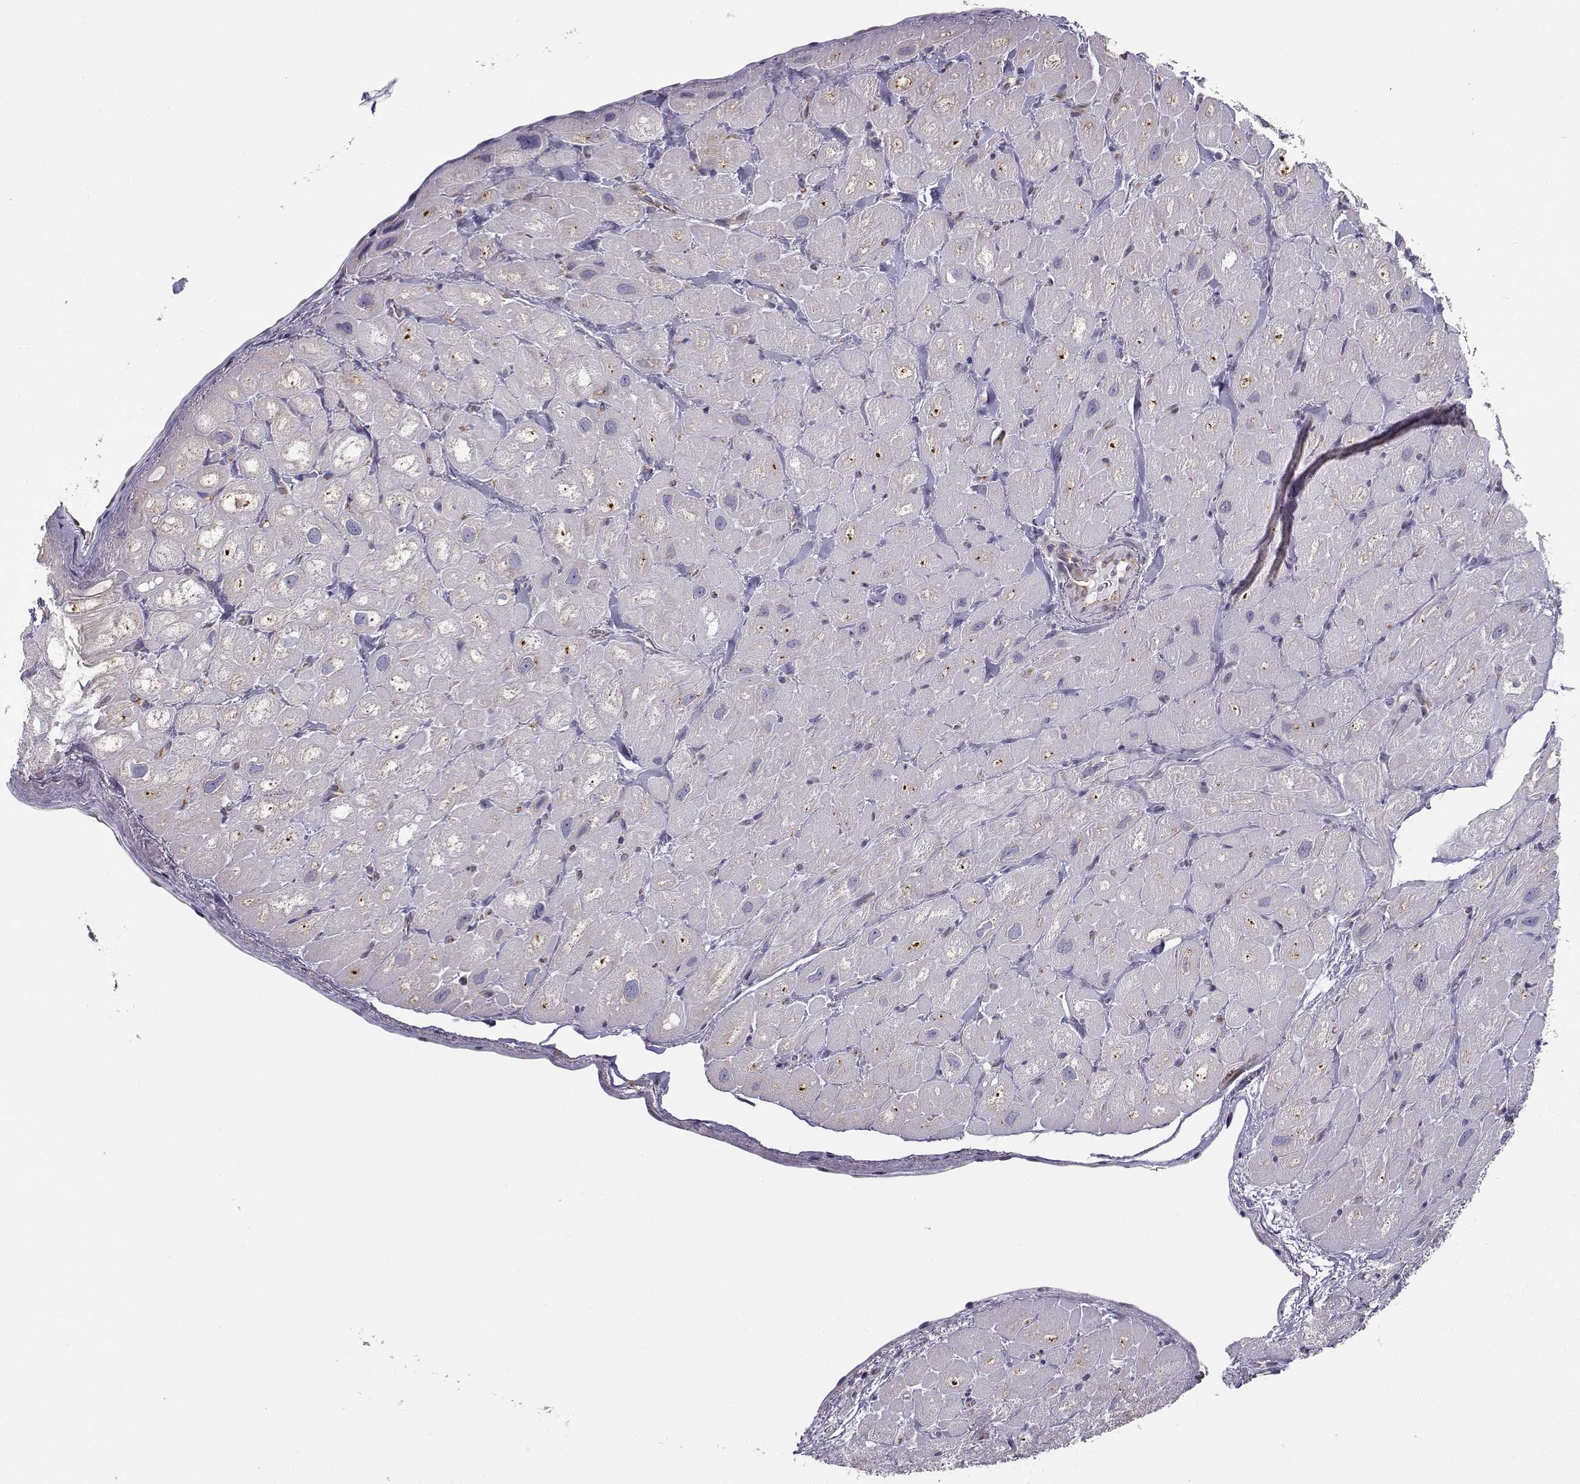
{"staining": {"intensity": "negative", "quantity": "none", "location": "none"}, "tissue": "heart muscle", "cell_type": "Cardiomyocytes", "image_type": "normal", "snomed": [{"axis": "morphology", "description": "Normal tissue, NOS"}, {"axis": "topography", "description": "Heart"}], "caption": "An immunohistochemistry micrograph of benign heart muscle is shown. There is no staining in cardiomyocytes of heart muscle. (Stains: DAB (3,3'-diaminobenzidine) immunohistochemistry with hematoxylin counter stain, Microscopy: brightfield microscopy at high magnification).", "gene": "BEND6", "patient": {"sex": "male", "age": 60}}